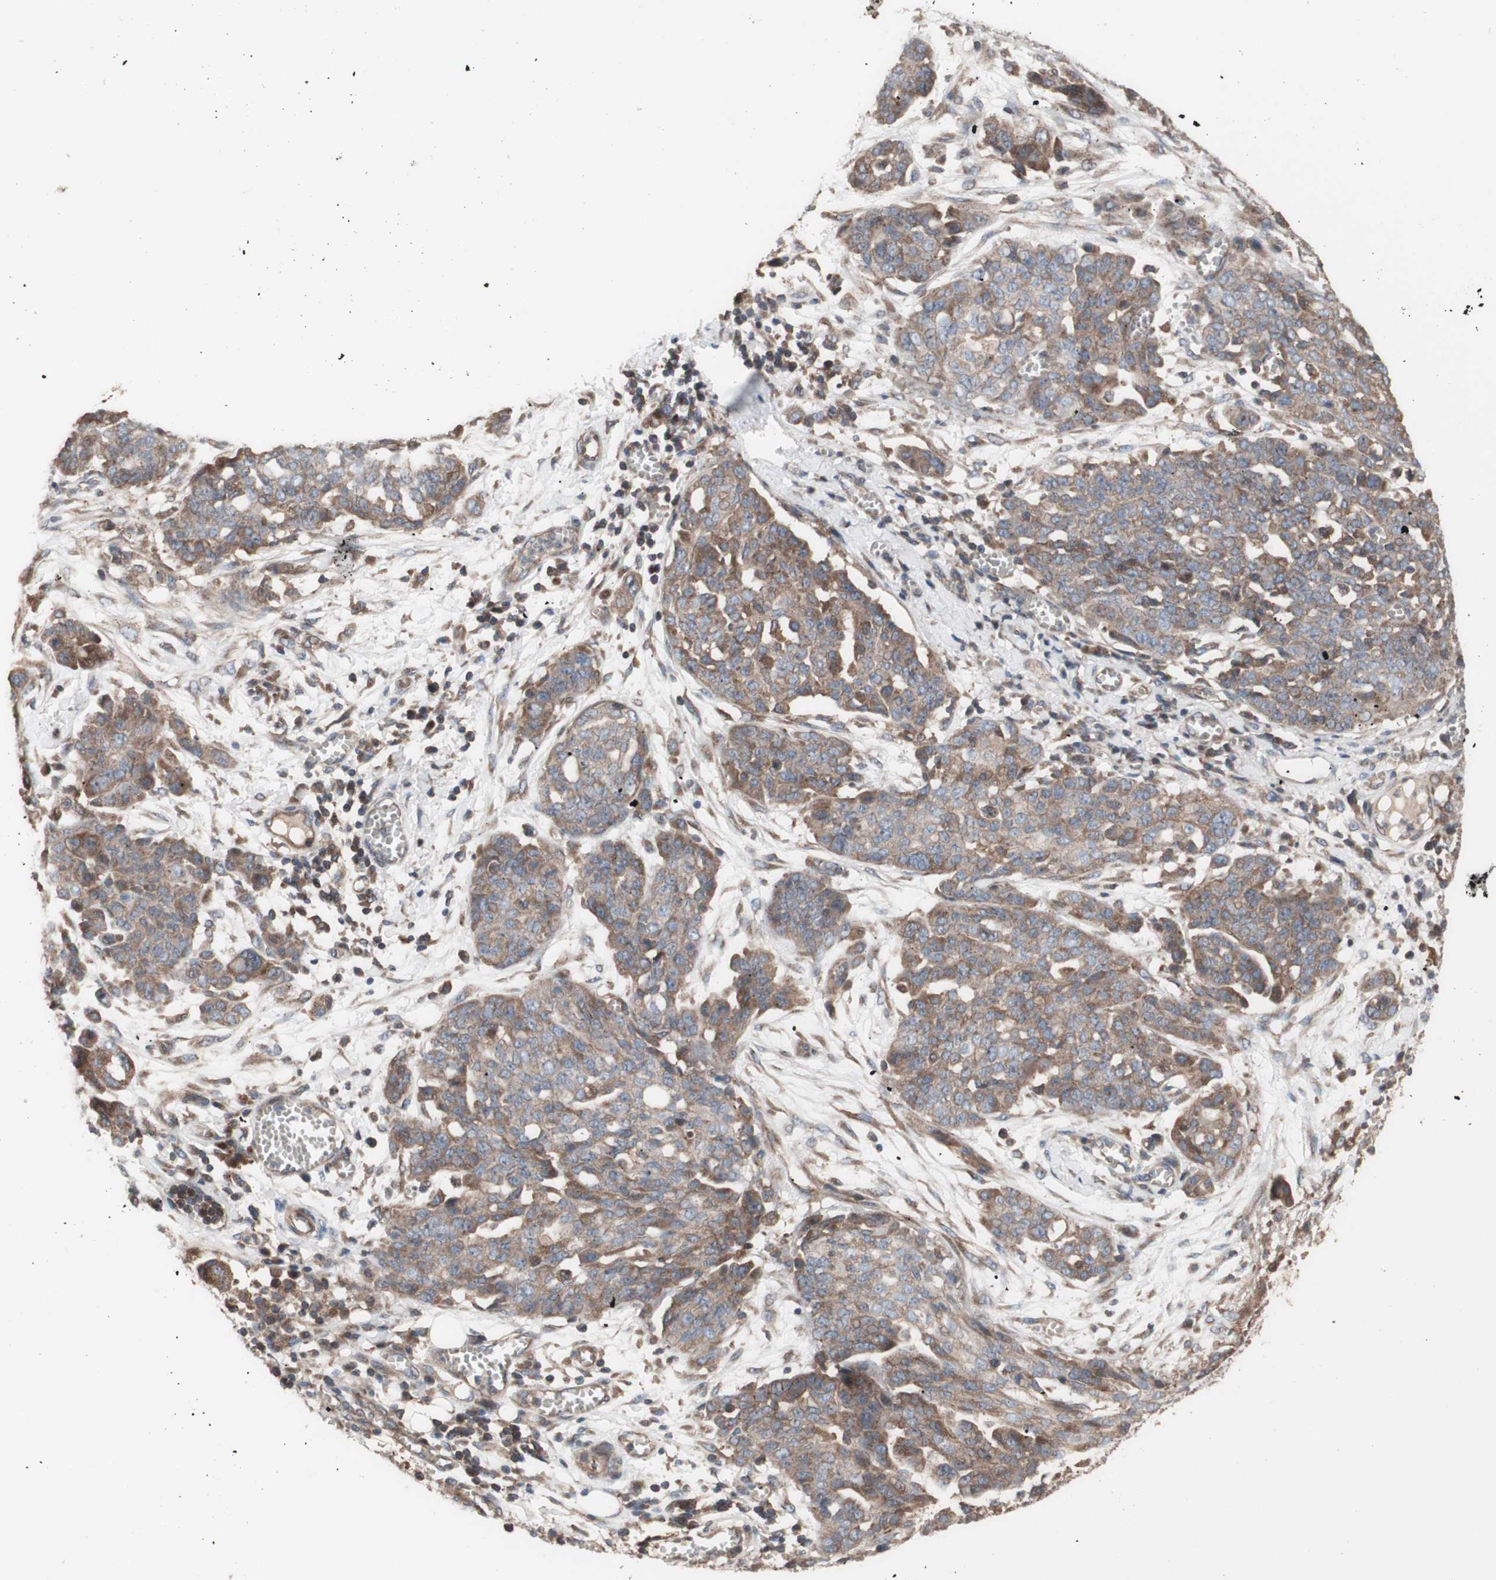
{"staining": {"intensity": "moderate", "quantity": ">75%", "location": "cytoplasmic/membranous"}, "tissue": "ovarian cancer", "cell_type": "Tumor cells", "image_type": "cancer", "snomed": [{"axis": "morphology", "description": "Cystadenocarcinoma, serous, NOS"}, {"axis": "topography", "description": "Soft tissue"}, {"axis": "topography", "description": "Ovary"}], "caption": "IHC image of ovarian cancer stained for a protein (brown), which exhibits medium levels of moderate cytoplasmic/membranous positivity in about >75% of tumor cells.", "gene": "COPB1", "patient": {"sex": "female", "age": 57}}